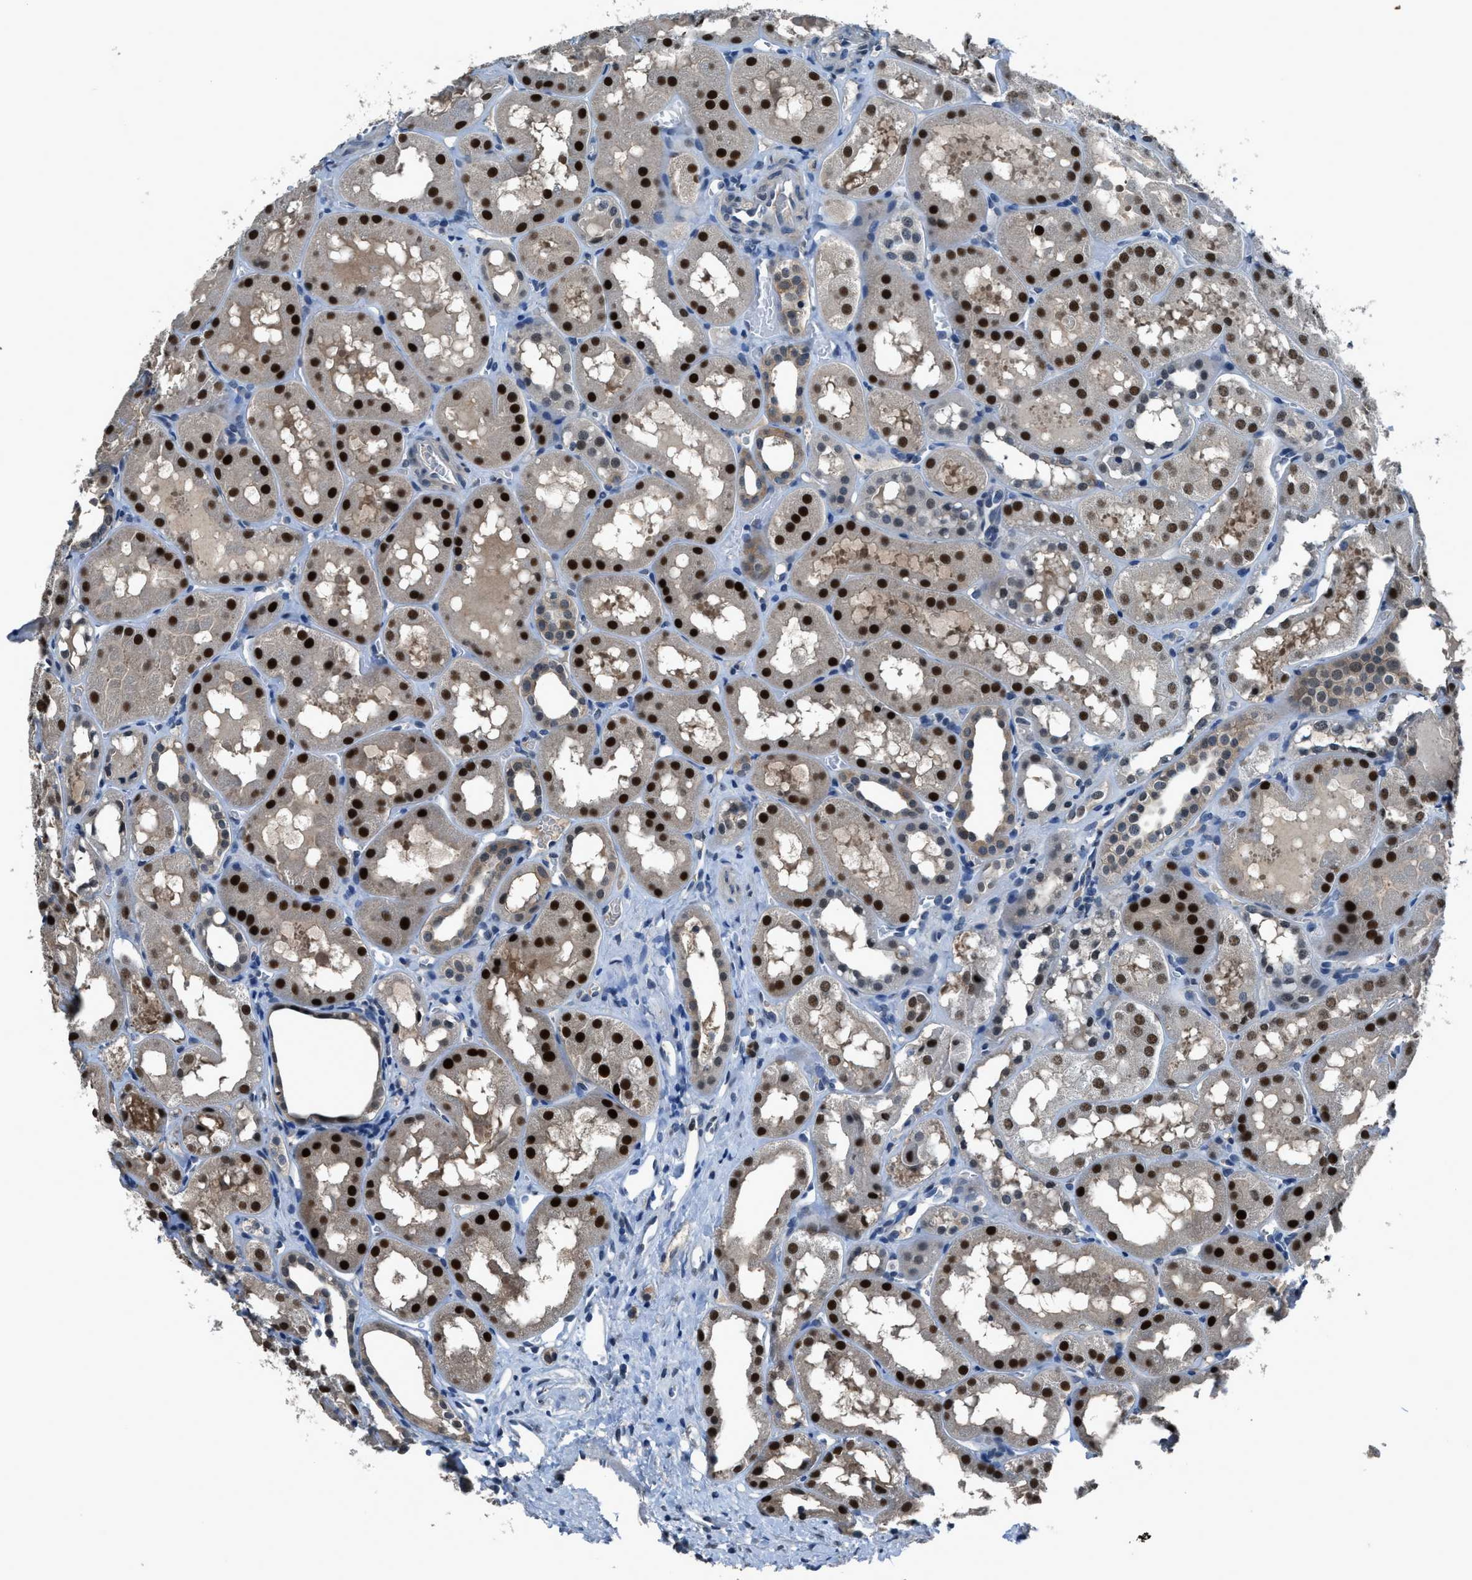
{"staining": {"intensity": "negative", "quantity": "none", "location": "none"}, "tissue": "kidney", "cell_type": "Cells in glomeruli", "image_type": "normal", "snomed": [{"axis": "morphology", "description": "Normal tissue, NOS"}, {"axis": "topography", "description": "Kidney"}, {"axis": "topography", "description": "Urinary bladder"}], "caption": "This histopathology image is of normal kidney stained with IHC to label a protein in brown with the nuclei are counter-stained blue. There is no staining in cells in glomeruli.", "gene": "DUSP19", "patient": {"sex": "male", "age": 16}}